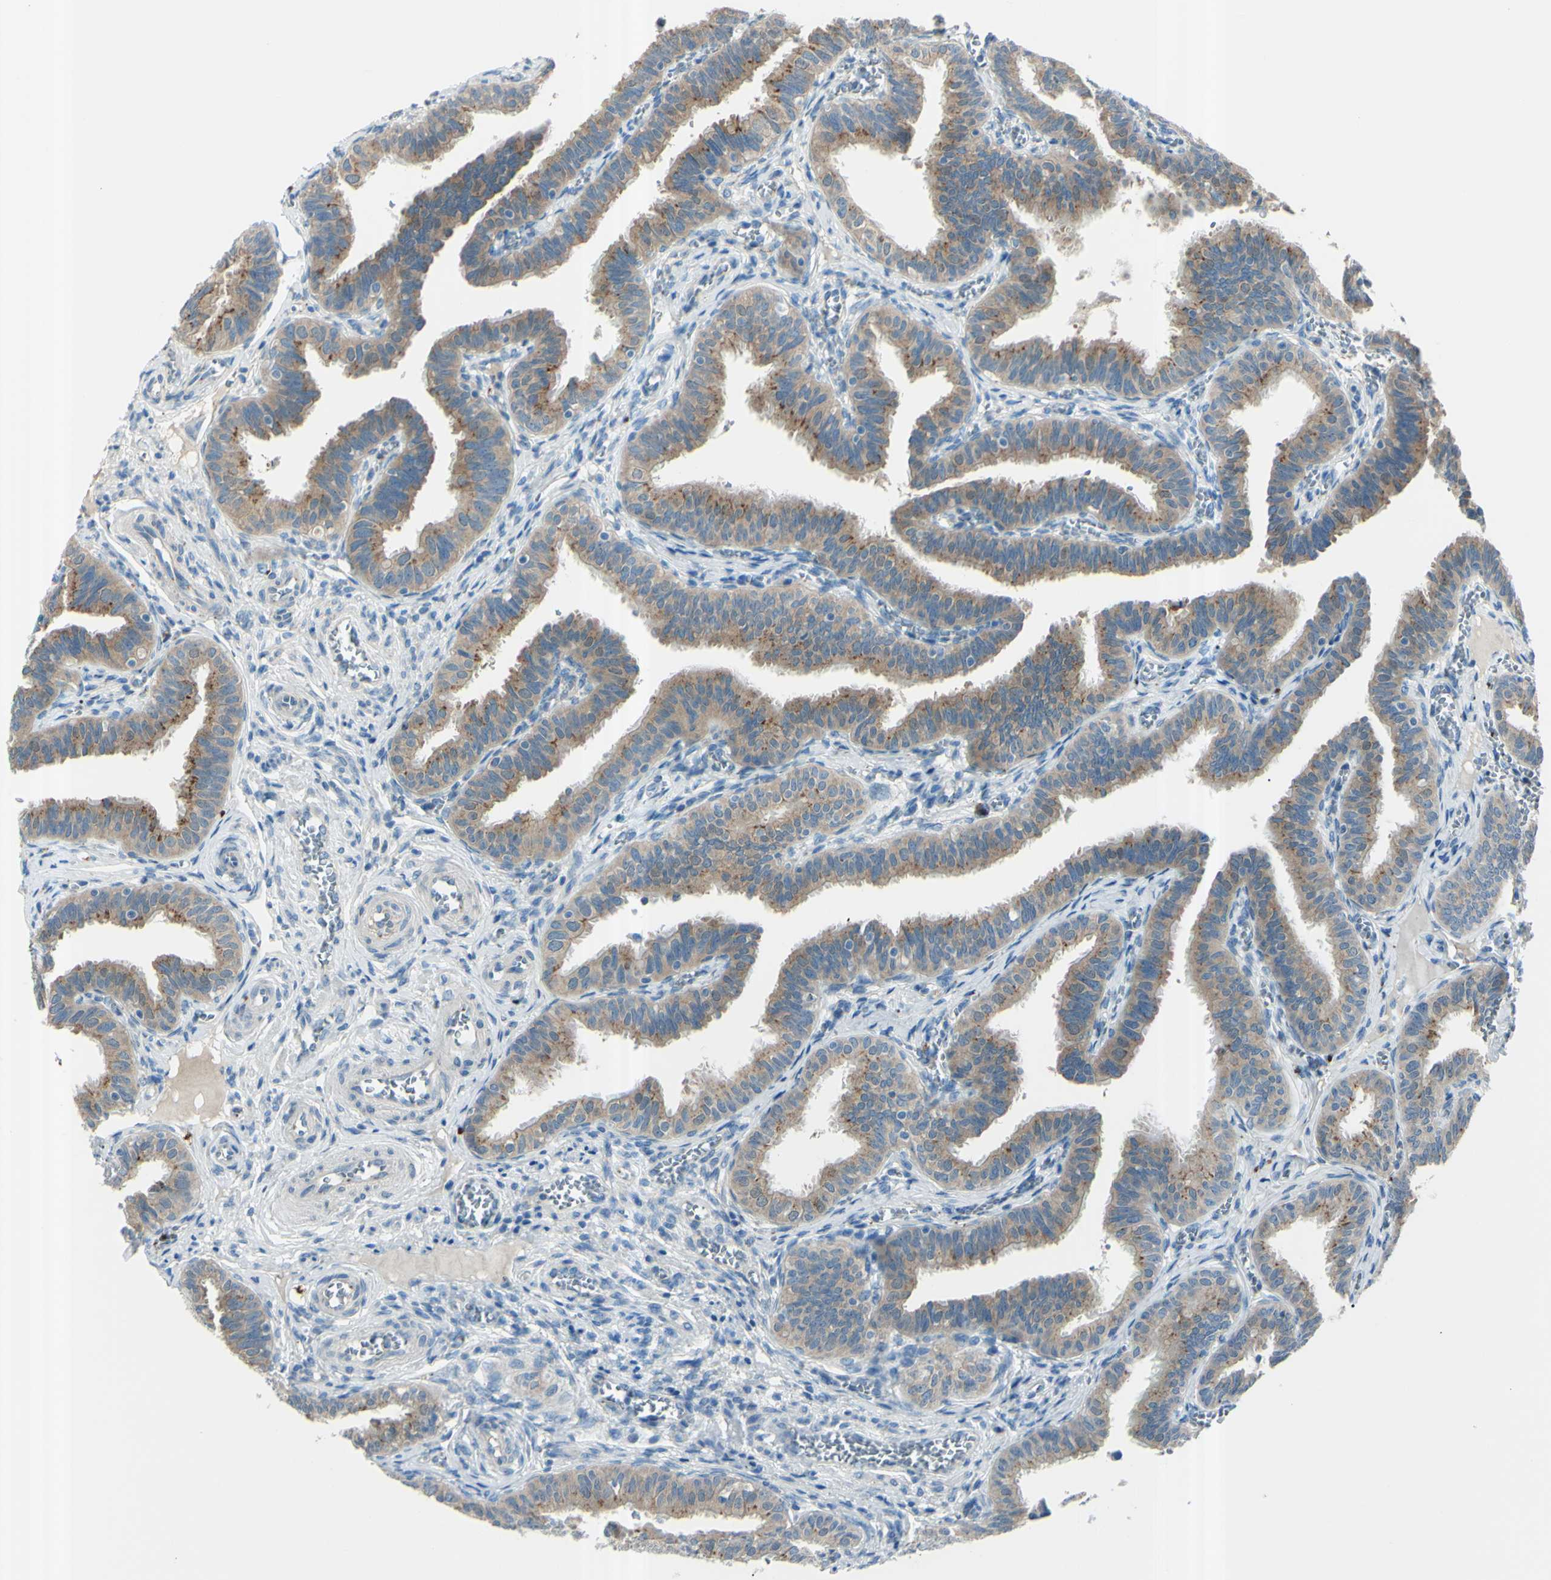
{"staining": {"intensity": "moderate", "quantity": ">75%", "location": "cytoplasmic/membranous"}, "tissue": "fallopian tube", "cell_type": "Glandular cells", "image_type": "normal", "snomed": [{"axis": "morphology", "description": "Normal tissue, NOS"}, {"axis": "topography", "description": "Fallopian tube"}], "caption": "Protein expression analysis of unremarkable fallopian tube displays moderate cytoplasmic/membranous staining in about >75% of glandular cells.", "gene": "B4GALT1", "patient": {"sex": "female", "age": 46}}